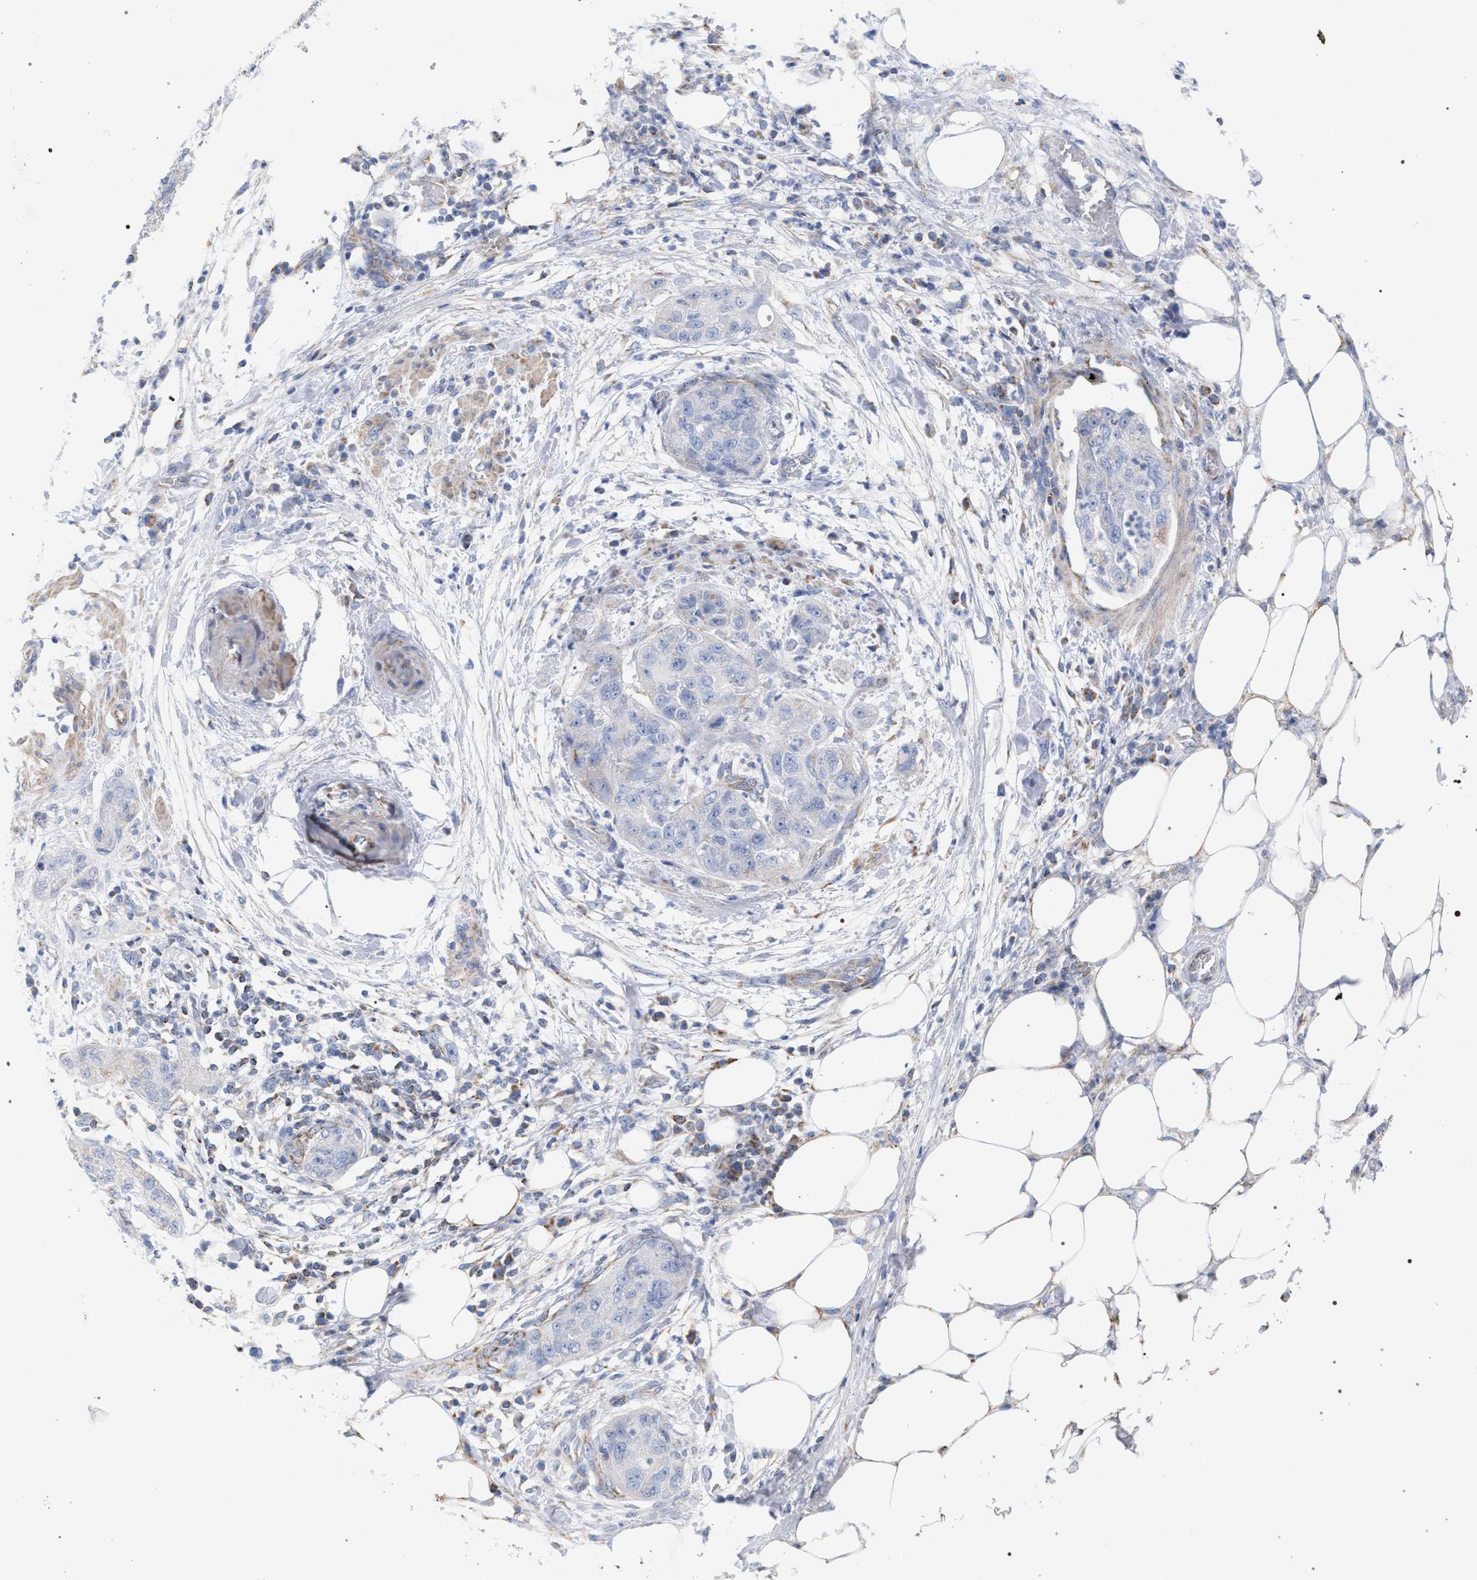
{"staining": {"intensity": "negative", "quantity": "none", "location": "none"}, "tissue": "pancreatic cancer", "cell_type": "Tumor cells", "image_type": "cancer", "snomed": [{"axis": "morphology", "description": "Adenocarcinoma, NOS"}, {"axis": "topography", "description": "Pancreas"}], "caption": "Image shows no protein positivity in tumor cells of adenocarcinoma (pancreatic) tissue.", "gene": "ECI2", "patient": {"sex": "female", "age": 78}}